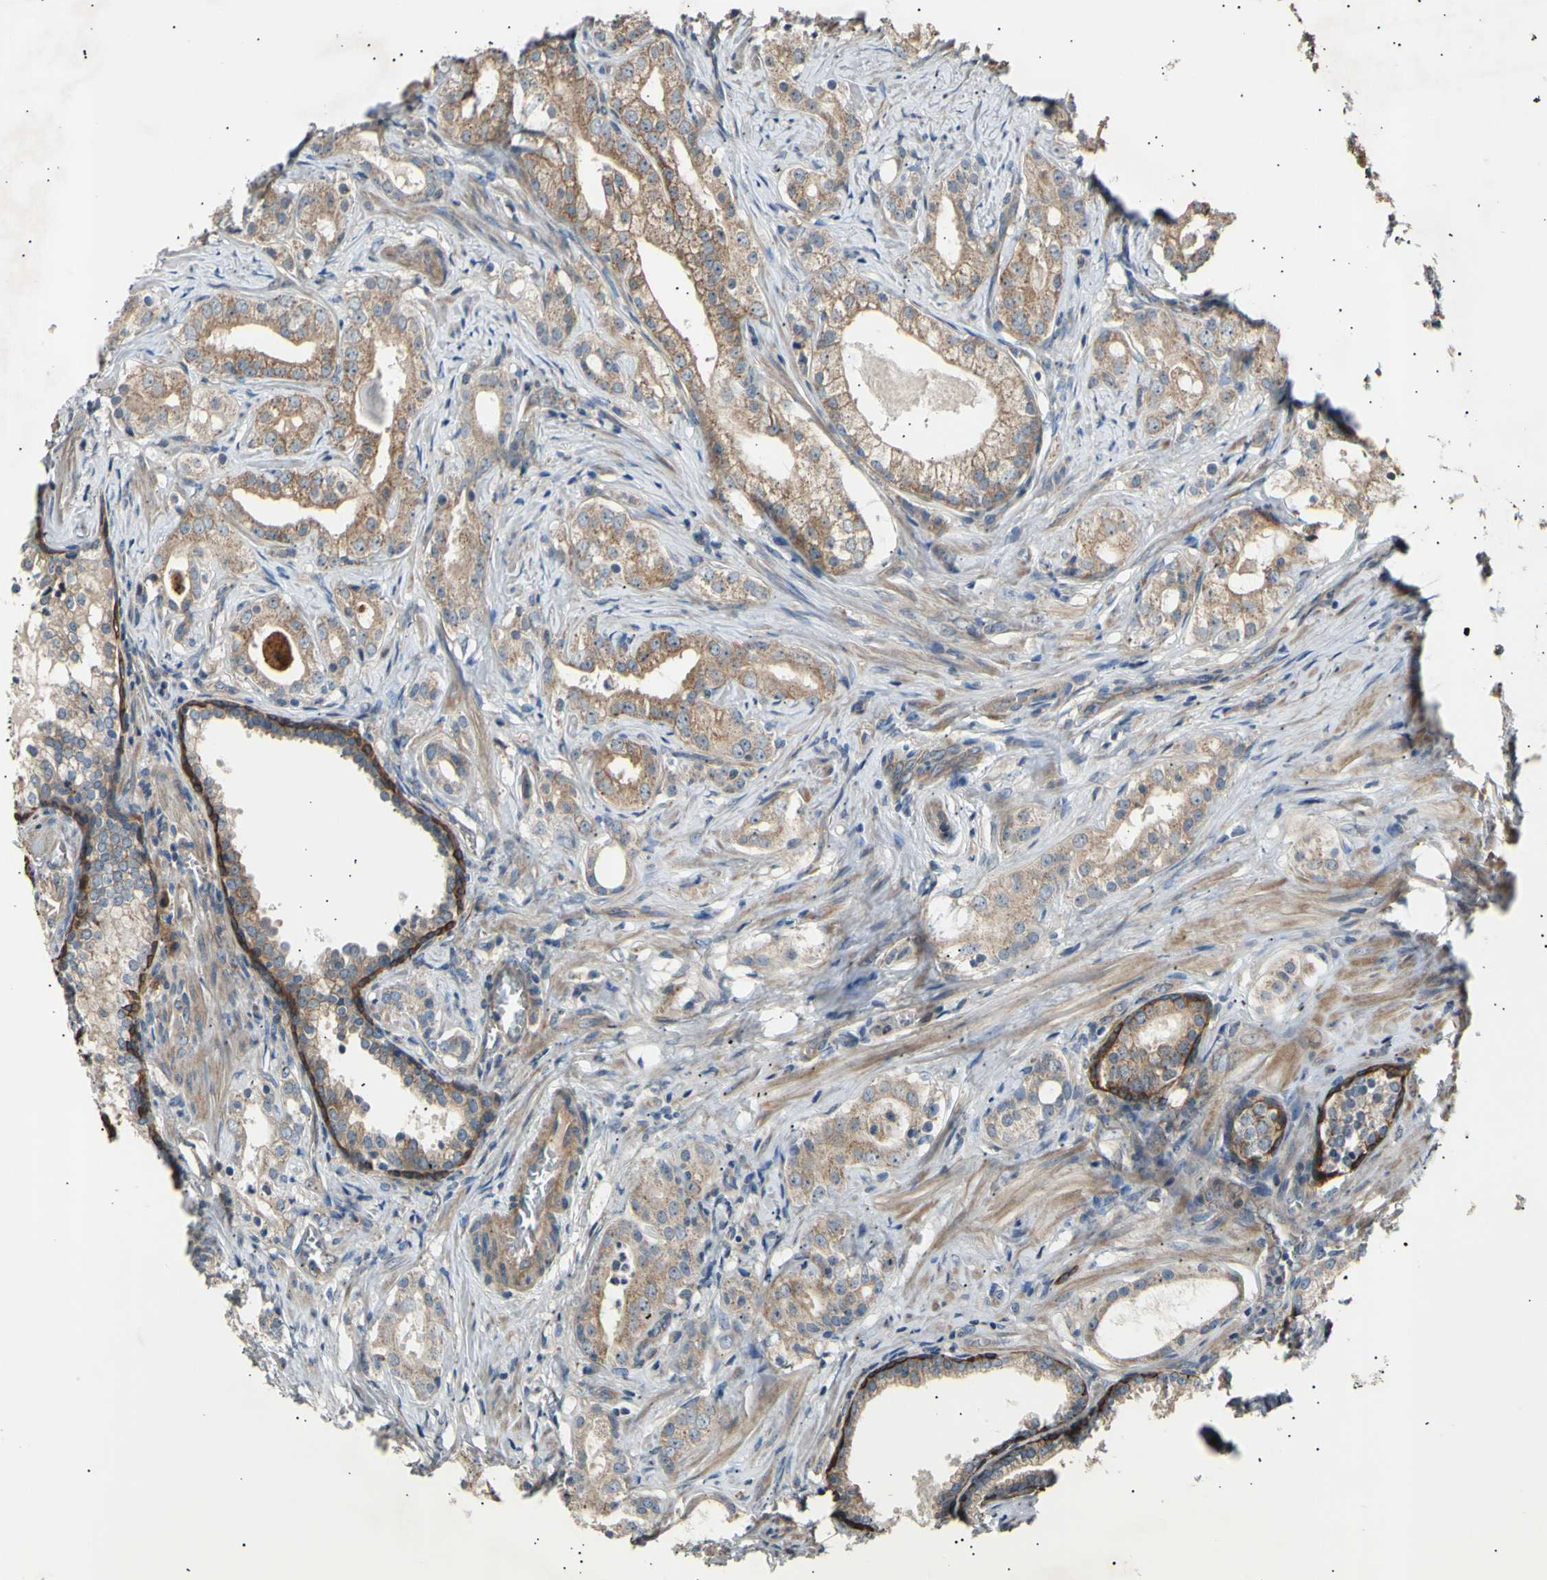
{"staining": {"intensity": "moderate", "quantity": ">75%", "location": "cytoplasmic/membranous"}, "tissue": "prostate cancer", "cell_type": "Tumor cells", "image_type": "cancer", "snomed": [{"axis": "morphology", "description": "Adenocarcinoma, Low grade"}, {"axis": "topography", "description": "Prostate"}], "caption": "Immunohistochemical staining of prostate cancer (low-grade adenocarcinoma) demonstrates moderate cytoplasmic/membranous protein positivity in about >75% of tumor cells.", "gene": "ITGA6", "patient": {"sex": "male", "age": 59}}